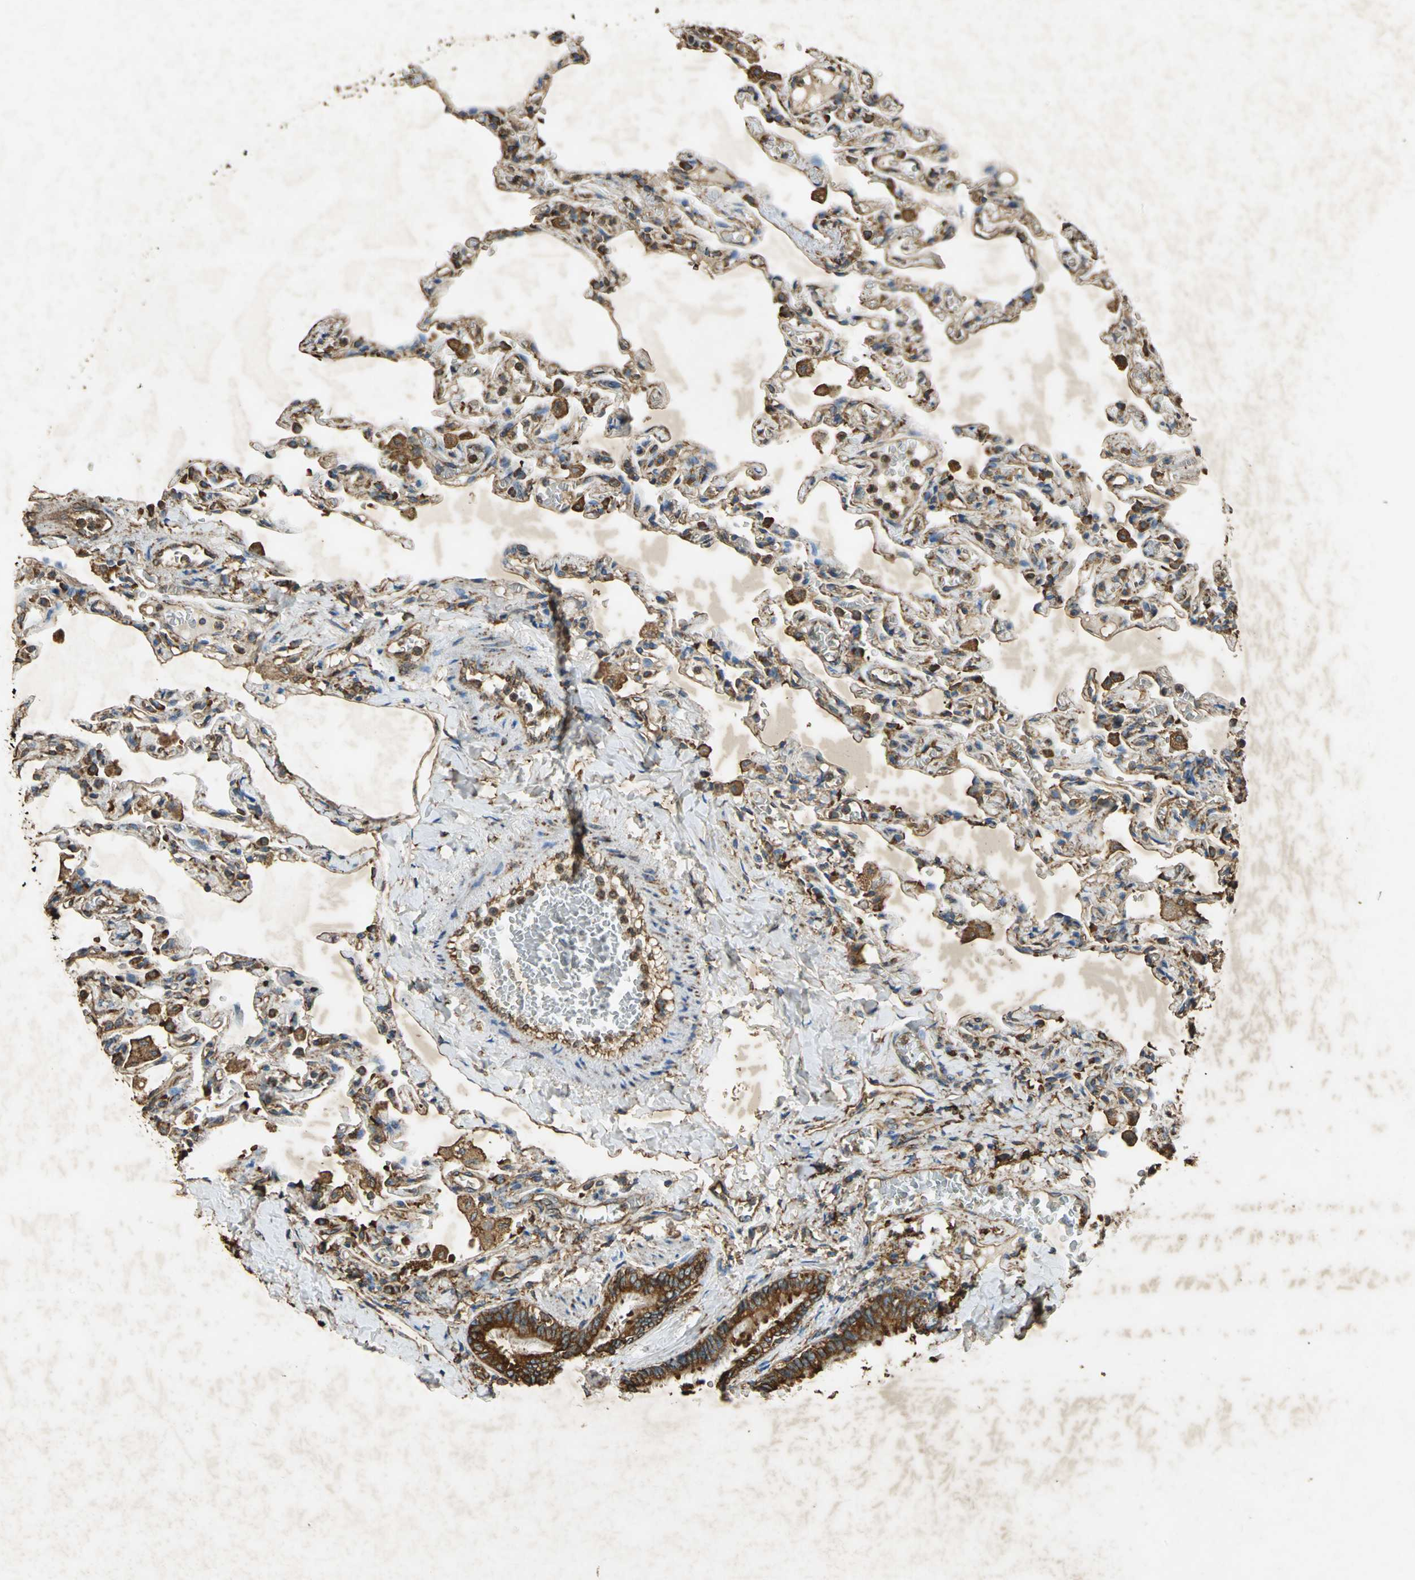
{"staining": {"intensity": "moderate", "quantity": ">75%", "location": "cytoplasmic/membranous"}, "tissue": "lung", "cell_type": "Alveolar cells", "image_type": "normal", "snomed": [{"axis": "morphology", "description": "Normal tissue, NOS"}, {"axis": "topography", "description": "Lung"}], "caption": "Alveolar cells display medium levels of moderate cytoplasmic/membranous positivity in about >75% of cells in benign lung. The staining was performed using DAB (3,3'-diaminobenzidine) to visualize the protein expression in brown, while the nuclei were stained in blue with hematoxylin (Magnification: 20x).", "gene": "HSP90B1", "patient": {"sex": "male", "age": 21}}